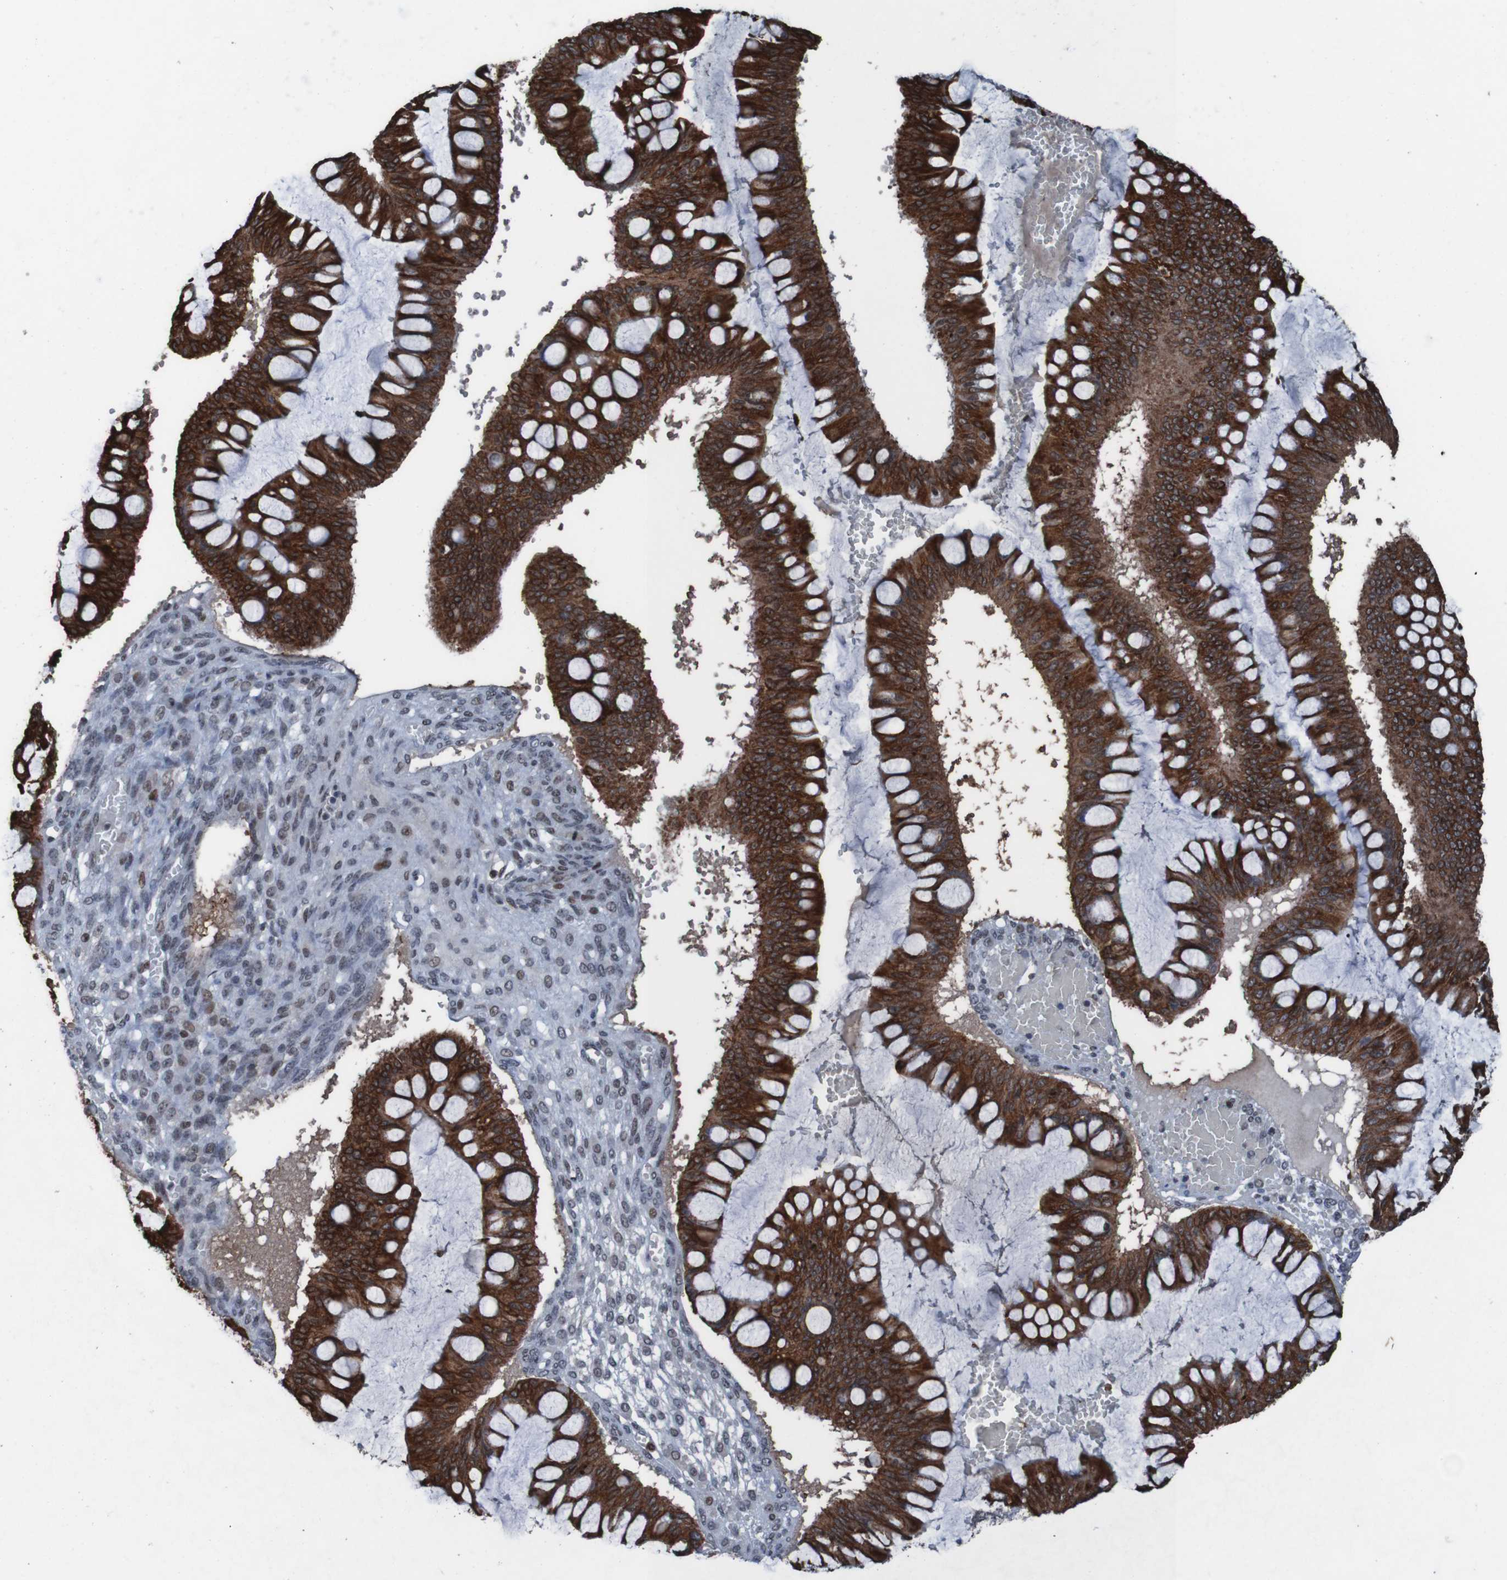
{"staining": {"intensity": "strong", "quantity": ">75%", "location": "cytoplasmic/membranous,nuclear"}, "tissue": "ovarian cancer", "cell_type": "Tumor cells", "image_type": "cancer", "snomed": [{"axis": "morphology", "description": "Cystadenocarcinoma, mucinous, NOS"}, {"axis": "topography", "description": "Ovary"}], "caption": "Immunohistochemical staining of ovarian mucinous cystadenocarcinoma displays high levels of strong cytoplasmic/membranous and nuclear positivity in about >75% of tumor cells.", "gene": "PHF2", "patient": {"sex": "female", "age": 73}}